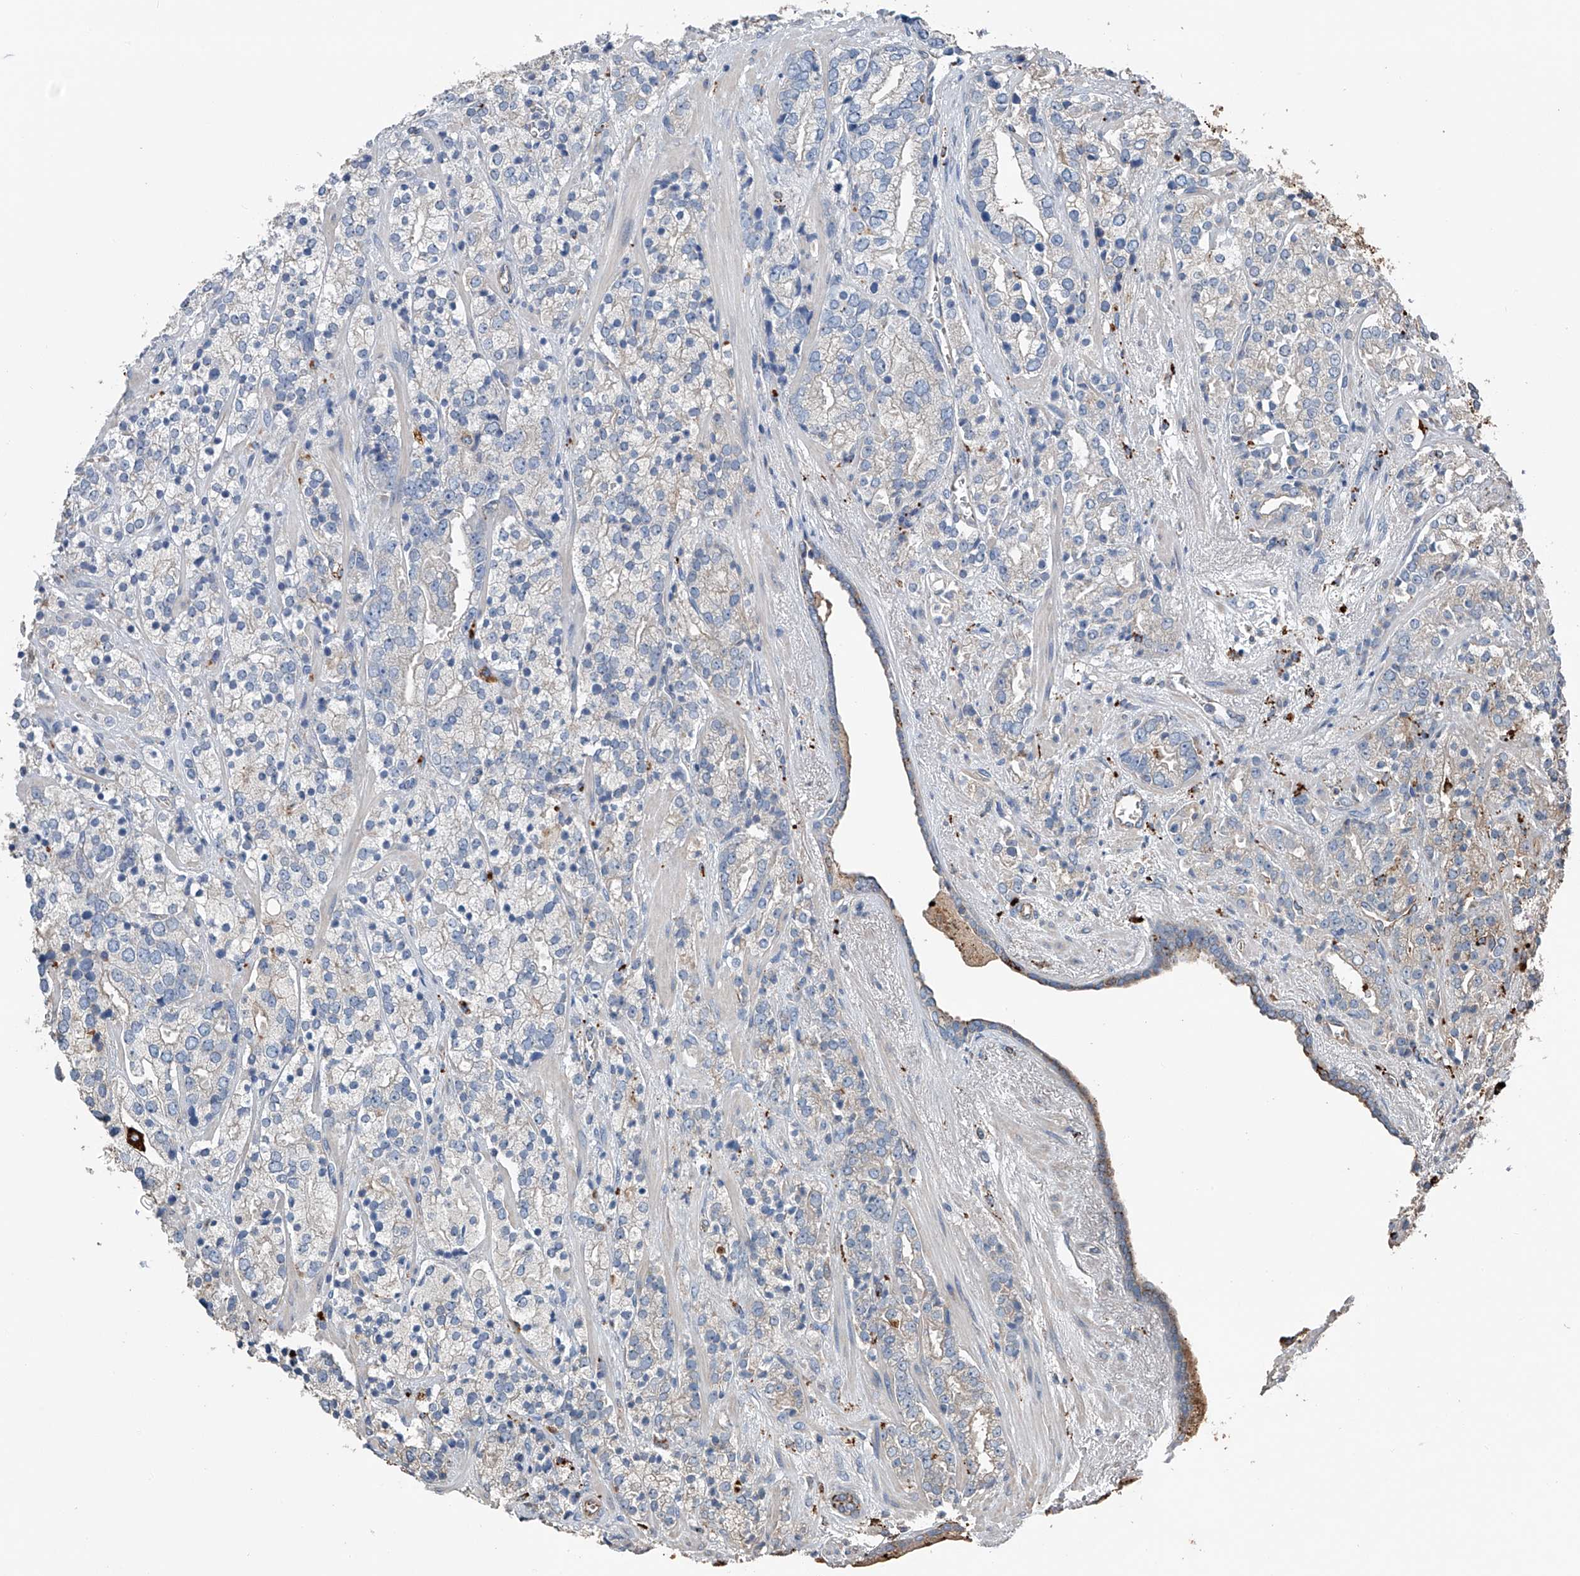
{"staining": {"intensity": "negative", "quantity": "none", "location": "none"}, "tissue": "prostate cancer", "cell_type": "Tumor cells", "image_type": "cancer", "snomed": [{"axis": "morphology", "description": "Adenocarcinoma, High grade"}, {"axis": "topography", "description": "Prostate"}], "caption": "High power microscopy histopathology image of an IHC histopathology image of adenocarcinoma (high-grade) (prostate), revealing no significant expression in tumor cells. (DAB (3,3'-diaminobenzidine) immunohistochemistry, high magnification).", "gene": "ZNF772", "patient": {"sex": "male", "age": 71}}